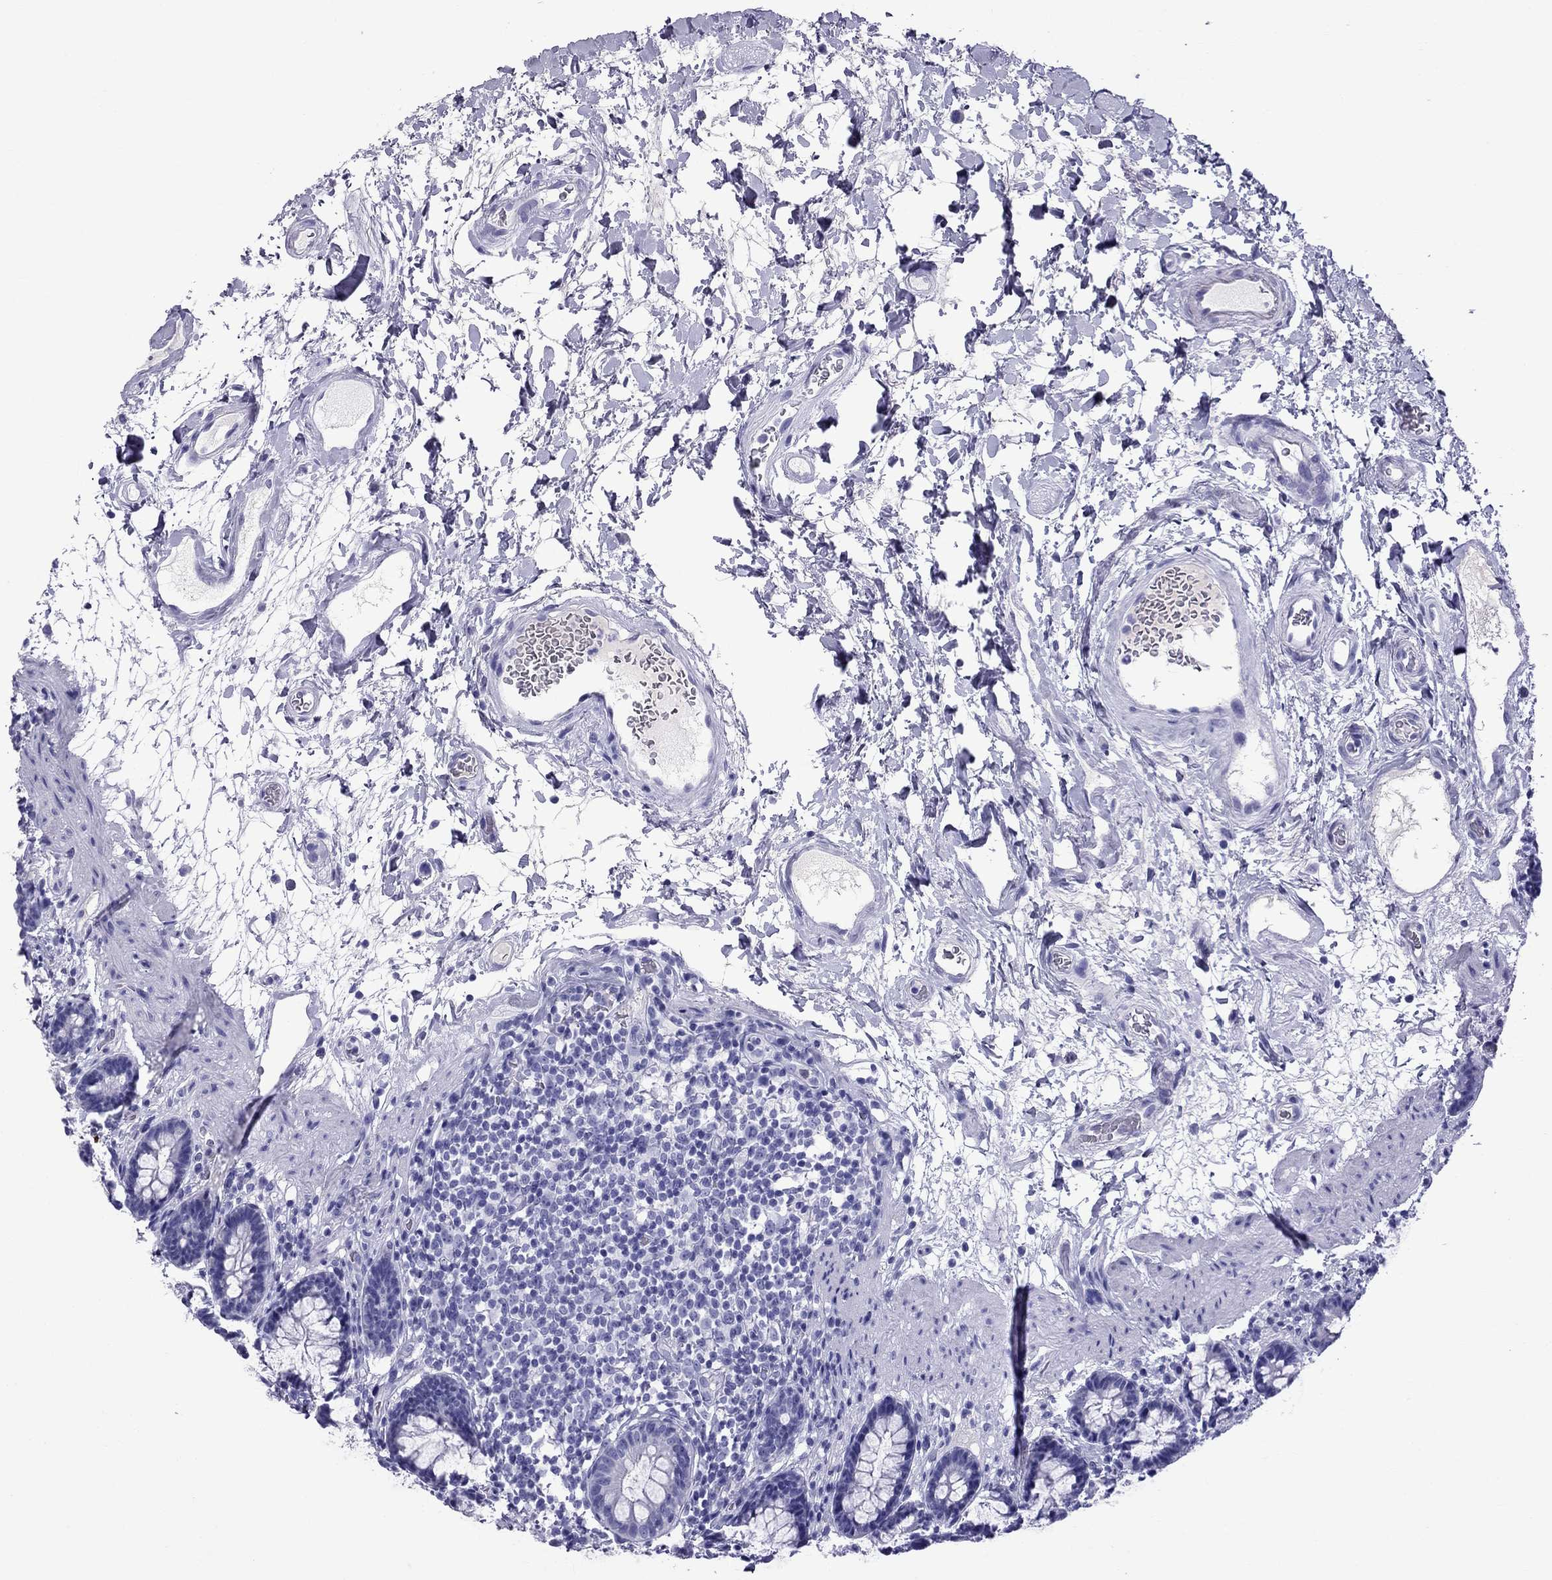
{"staining": {"intensity": "negative", "quantity": "none", "location": "none"}, "tissue": "rectum", "cell_type": "Glandular cells", "image_type": "normal", "snomed": [{"axis": "morphology", "description": "Normal tissue, NOS"}, {"axis": "topography", "description": "Rectum"}], "caption": "Glandular cells are negative for protein expression in normal human rectum.", "gene": "SCART1", "patient": {"sex": "male", "age": 72}}